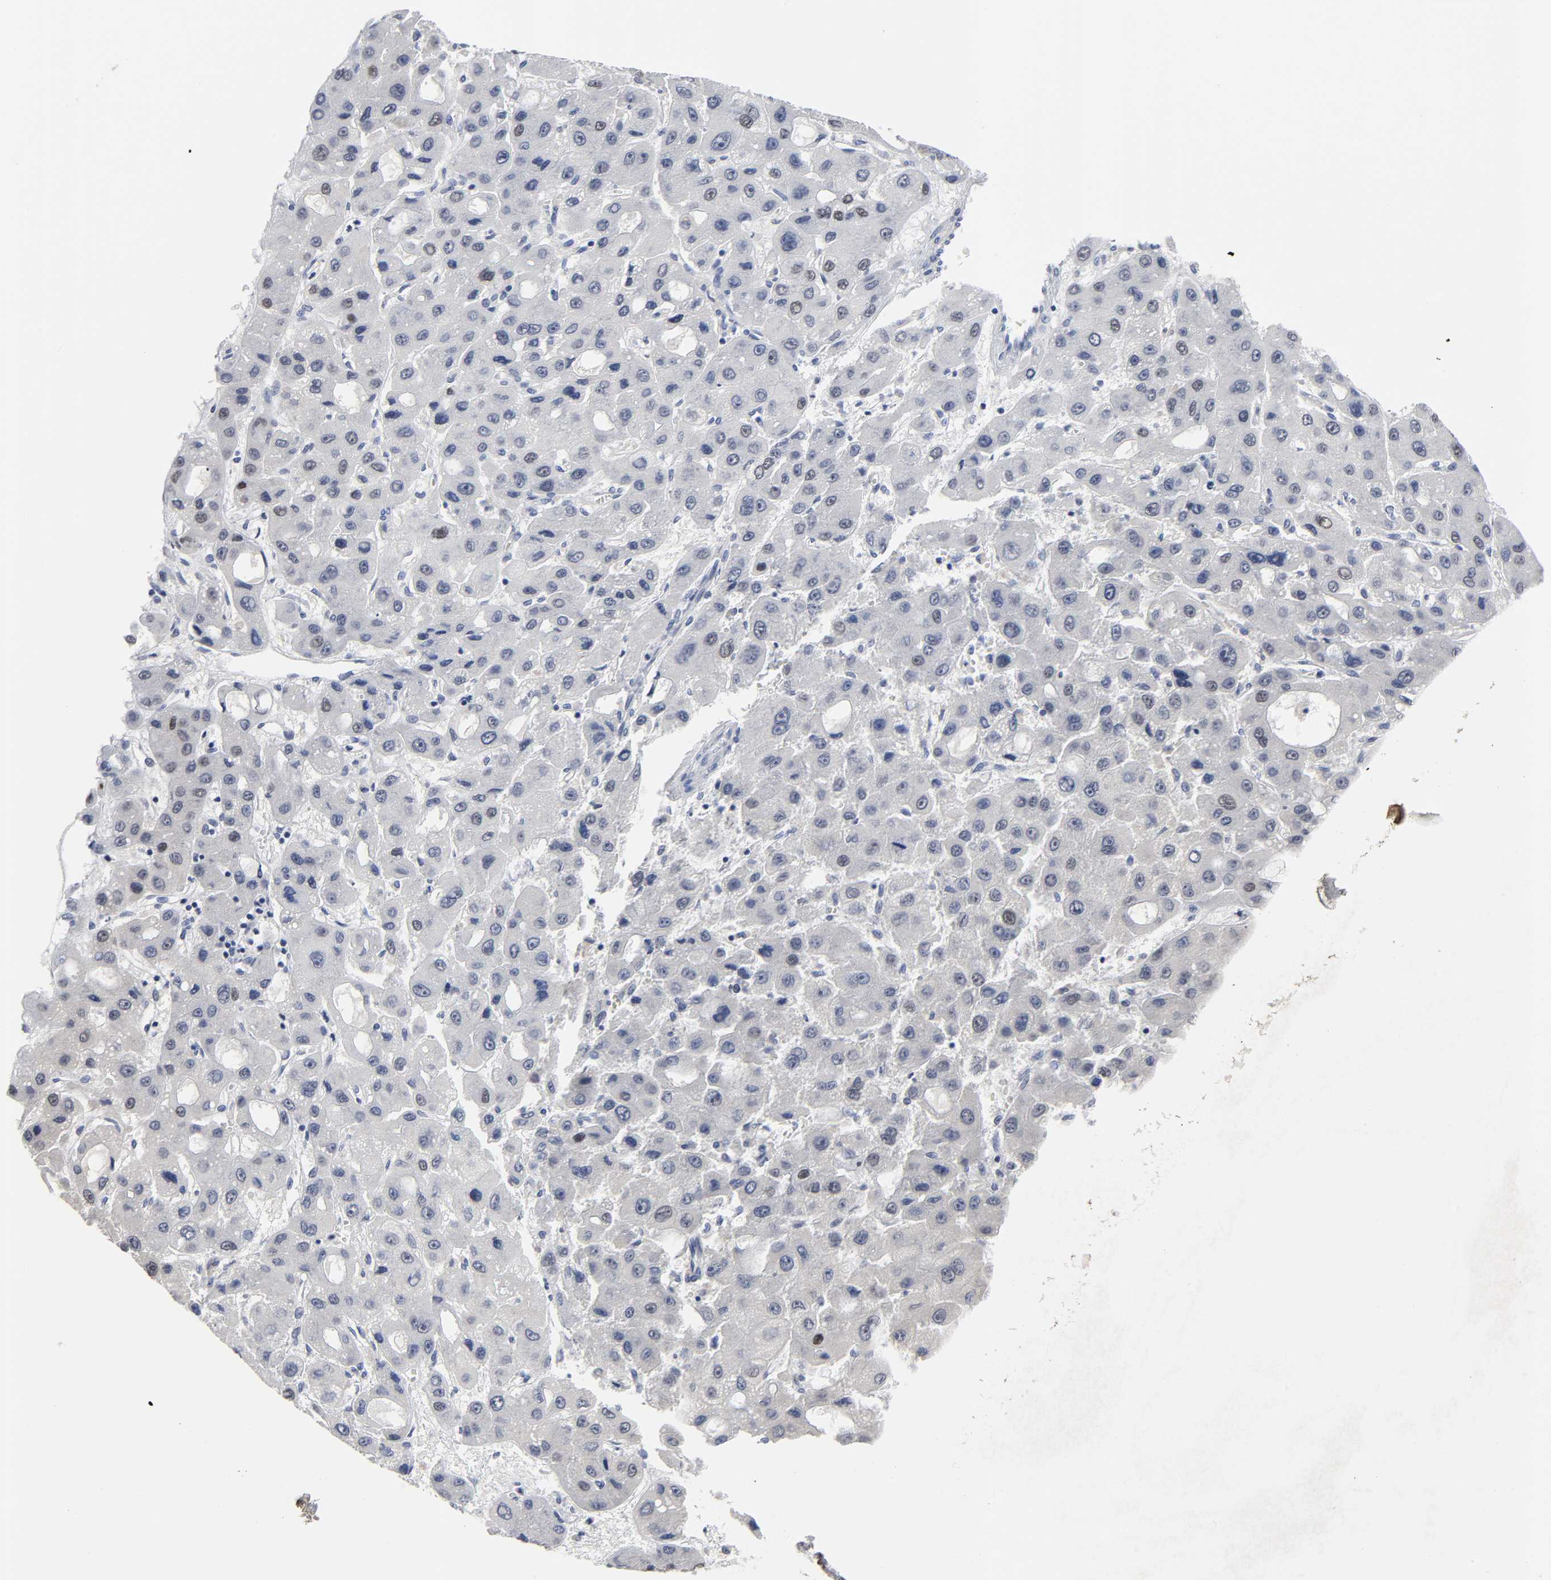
{"staining": {"intensity": "moderate", "quantity": ">75%", "location": "nuclear"}, "tissue": "liver cancer", "cell_type": "Tumor cells", "image_type": "cancer", "snomed": [{"axis": "morphology", "description": "Carcinoma, Hepatocellular, NOS"}, {"axis": "topography", "description": "Liver"}], "caption": "Immunohistochemical staining of liver cancer demonstrates medium levels of moderate nuclear positivity in approximately >75% of tumor cells. (DAB (3,3'-diaminobenzidine) IHC with brightfield microscopy, high magnification).", "gene": "HNF4A", "patient": {"sex": "male", "age": 55}}